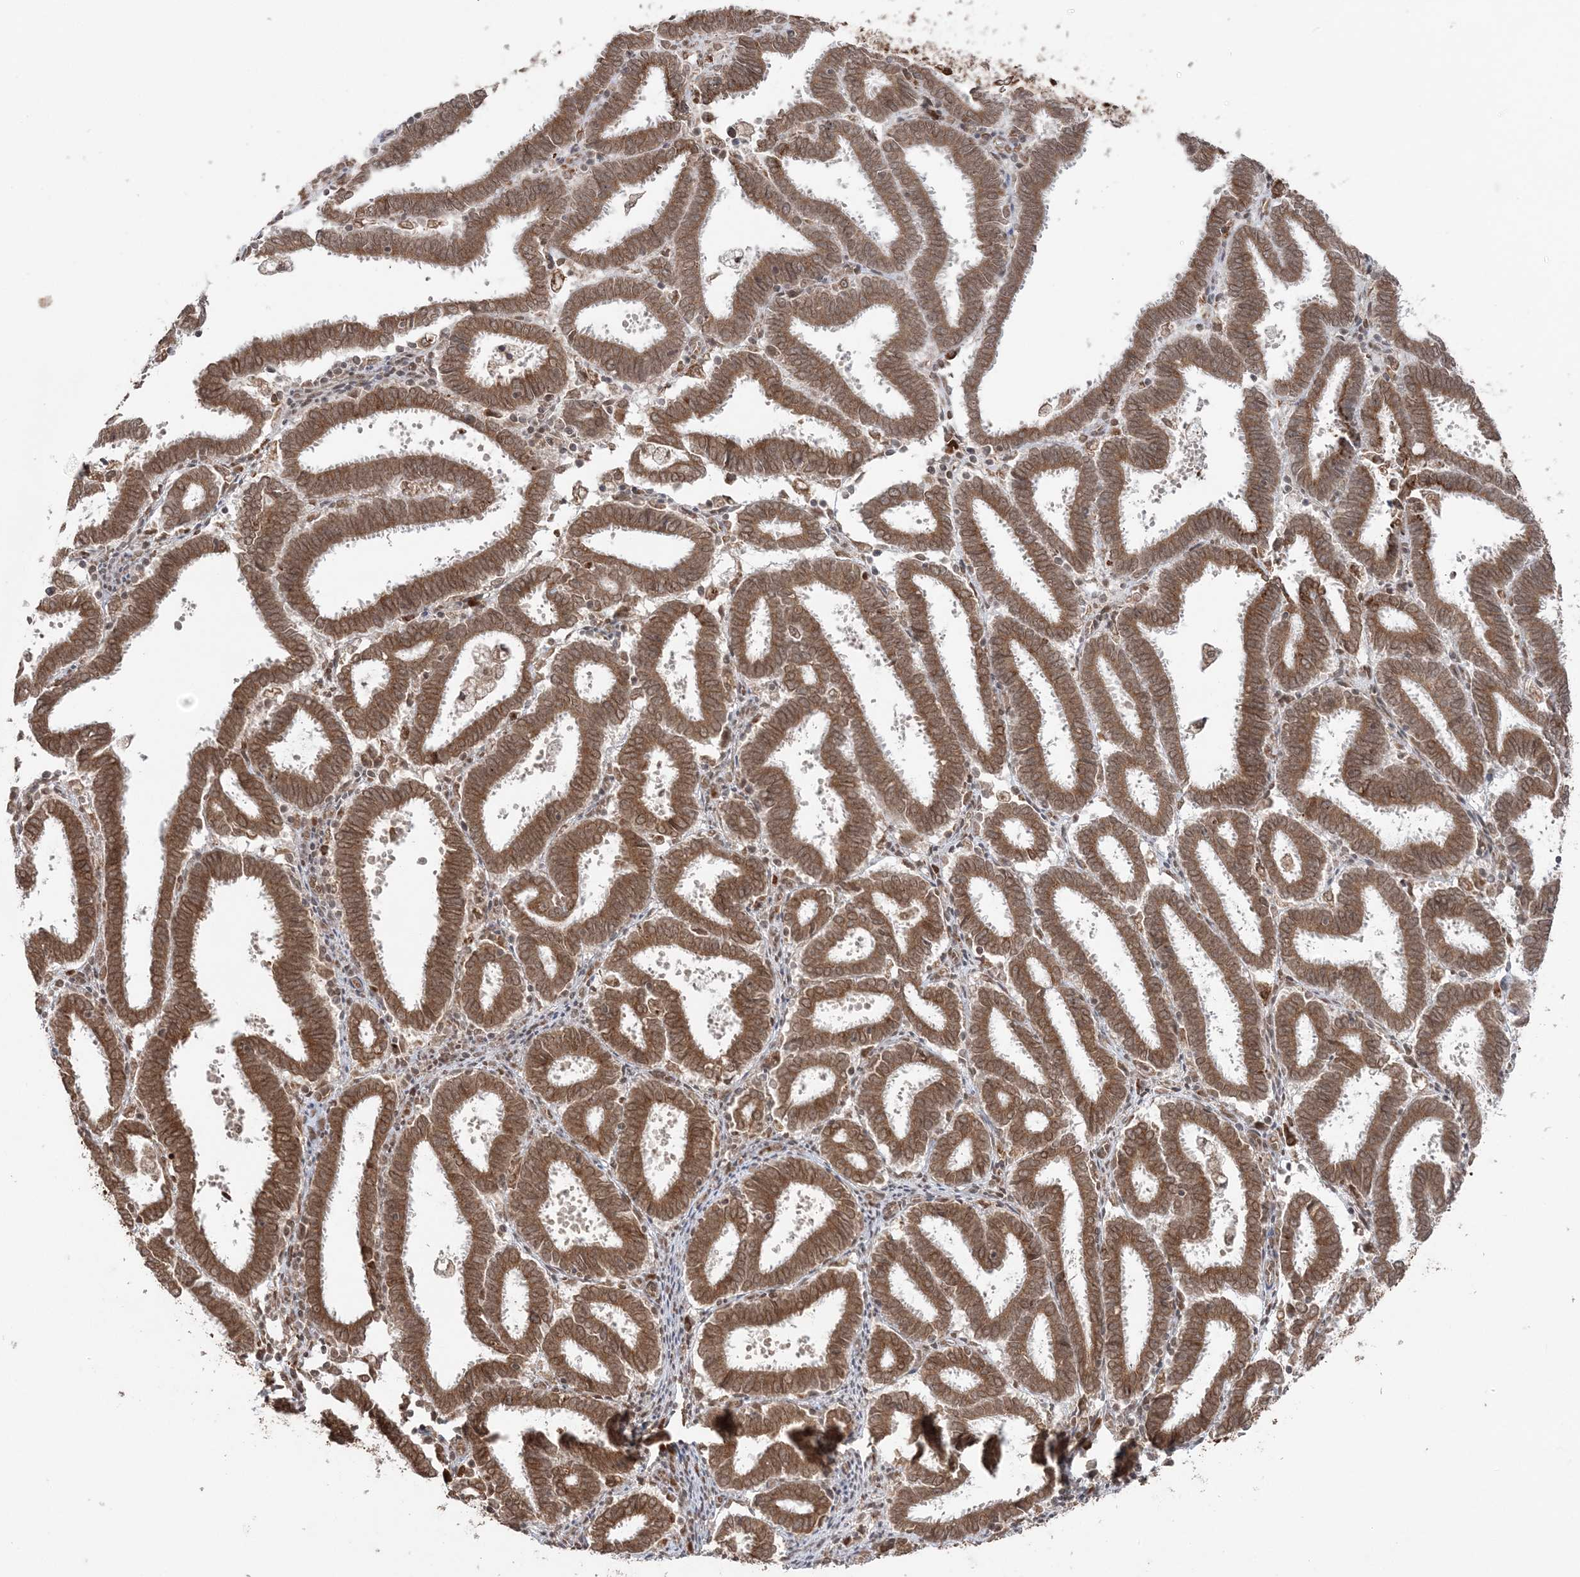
{"staining": {"intensity": "moderate", "quantity": ">75%", "location": "cytoplasmic/membranous"}, "tissue": "endometrial cancer", "cell_type": "Tumor cells", "image_type": "cancer", "snomed": [{"axis": "morphology", "description": "Adenocarcinoma, NOS"}, {"axis": "topography", "description": "Uterus"}], "caption": "Endometrial cancer stained with a brown dye demonstrates moderate cytoplasmic/membranous positive staining in approximately >75% of tumor cells.", "gene": "TMED10", "patient": {"sex": "female", "age": 83}}